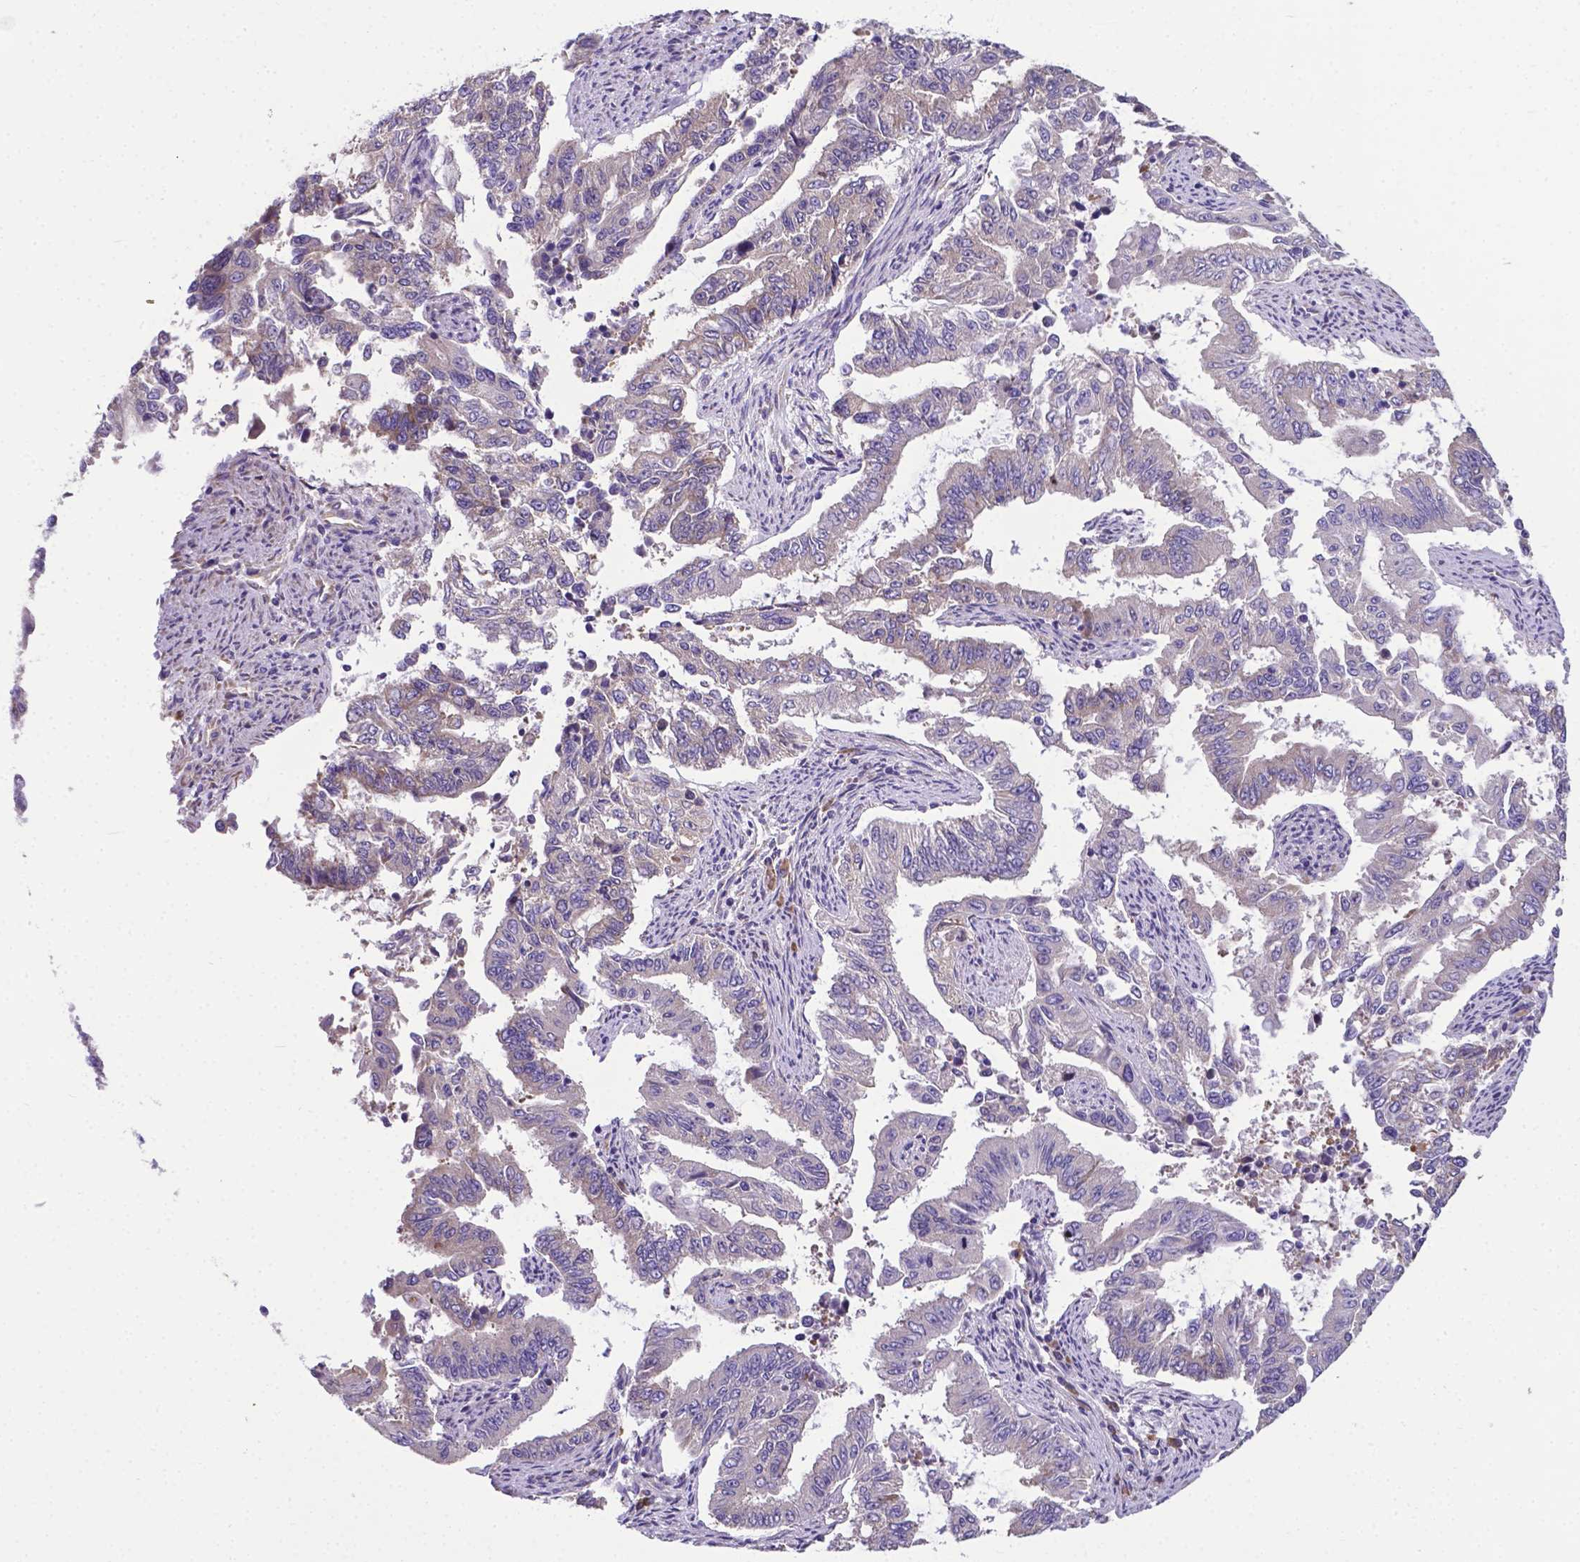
{"staining": {"intensity": "weak", "quantity": ">75%", "location": "cytoplasmic/membranous"}, "tissue": "endometrial cancer", "cell_type": "Tumor cells", "image_type": "cancer", "snomed": [{"axis": "morphology", "description": "Adenocarcinoma, NOS"}, {"axis": "topography", "description": "Uterus"}], "caption": "Immunohistochemical staining of human endometrial adenocarcinoma shows low levels of weak cytoplasmic/membranous protein expression in approximately >75% of tumor cells. The staining was performed using DAB to visualize the protein expression in brown, while the nuclei were stained in blue with hematoxylin (Magnification: 20x).", "gene": "RPL6", "patient": {"sex": "female", "age": 59}}